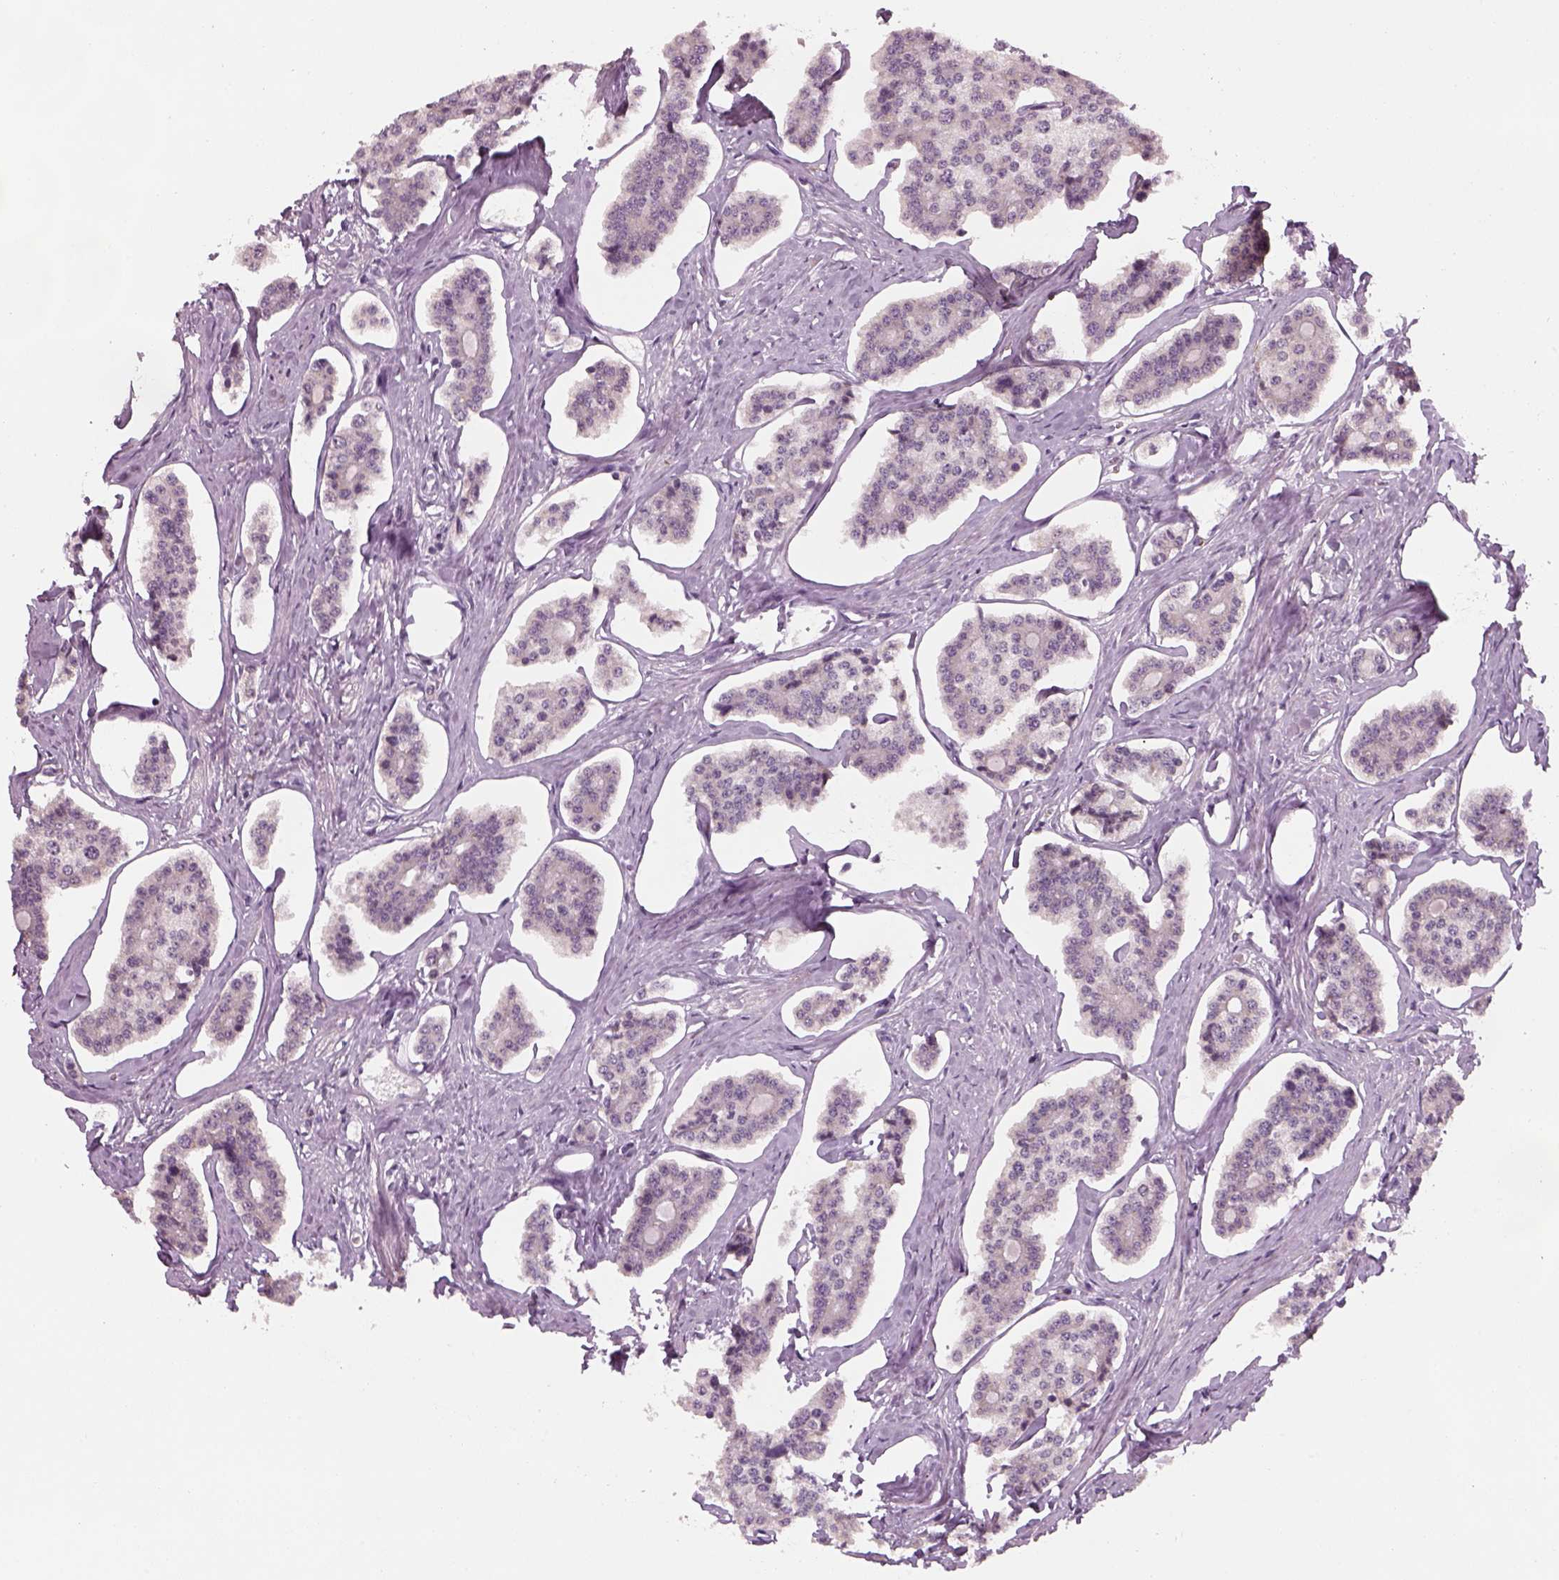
{"staining": {"intensity": "negative", "quantity": "none", "location": "none"}, "tissue": "carcinoid", "cell_type": "Tumor cells", "image_type": "cancer", "snomed": [{"axis": "morphology", "description": "Carcinoid, malignant, NOS"}, {"axis": "topography", "description": "Small intestine"}], "caption": "High power microscopy photomicrograph of an IHC micrograph of carcinoid, revealing no significant staining in tumor cells.", "gene": "GDNF", "patient": {"sex": "female", "age": 65}}